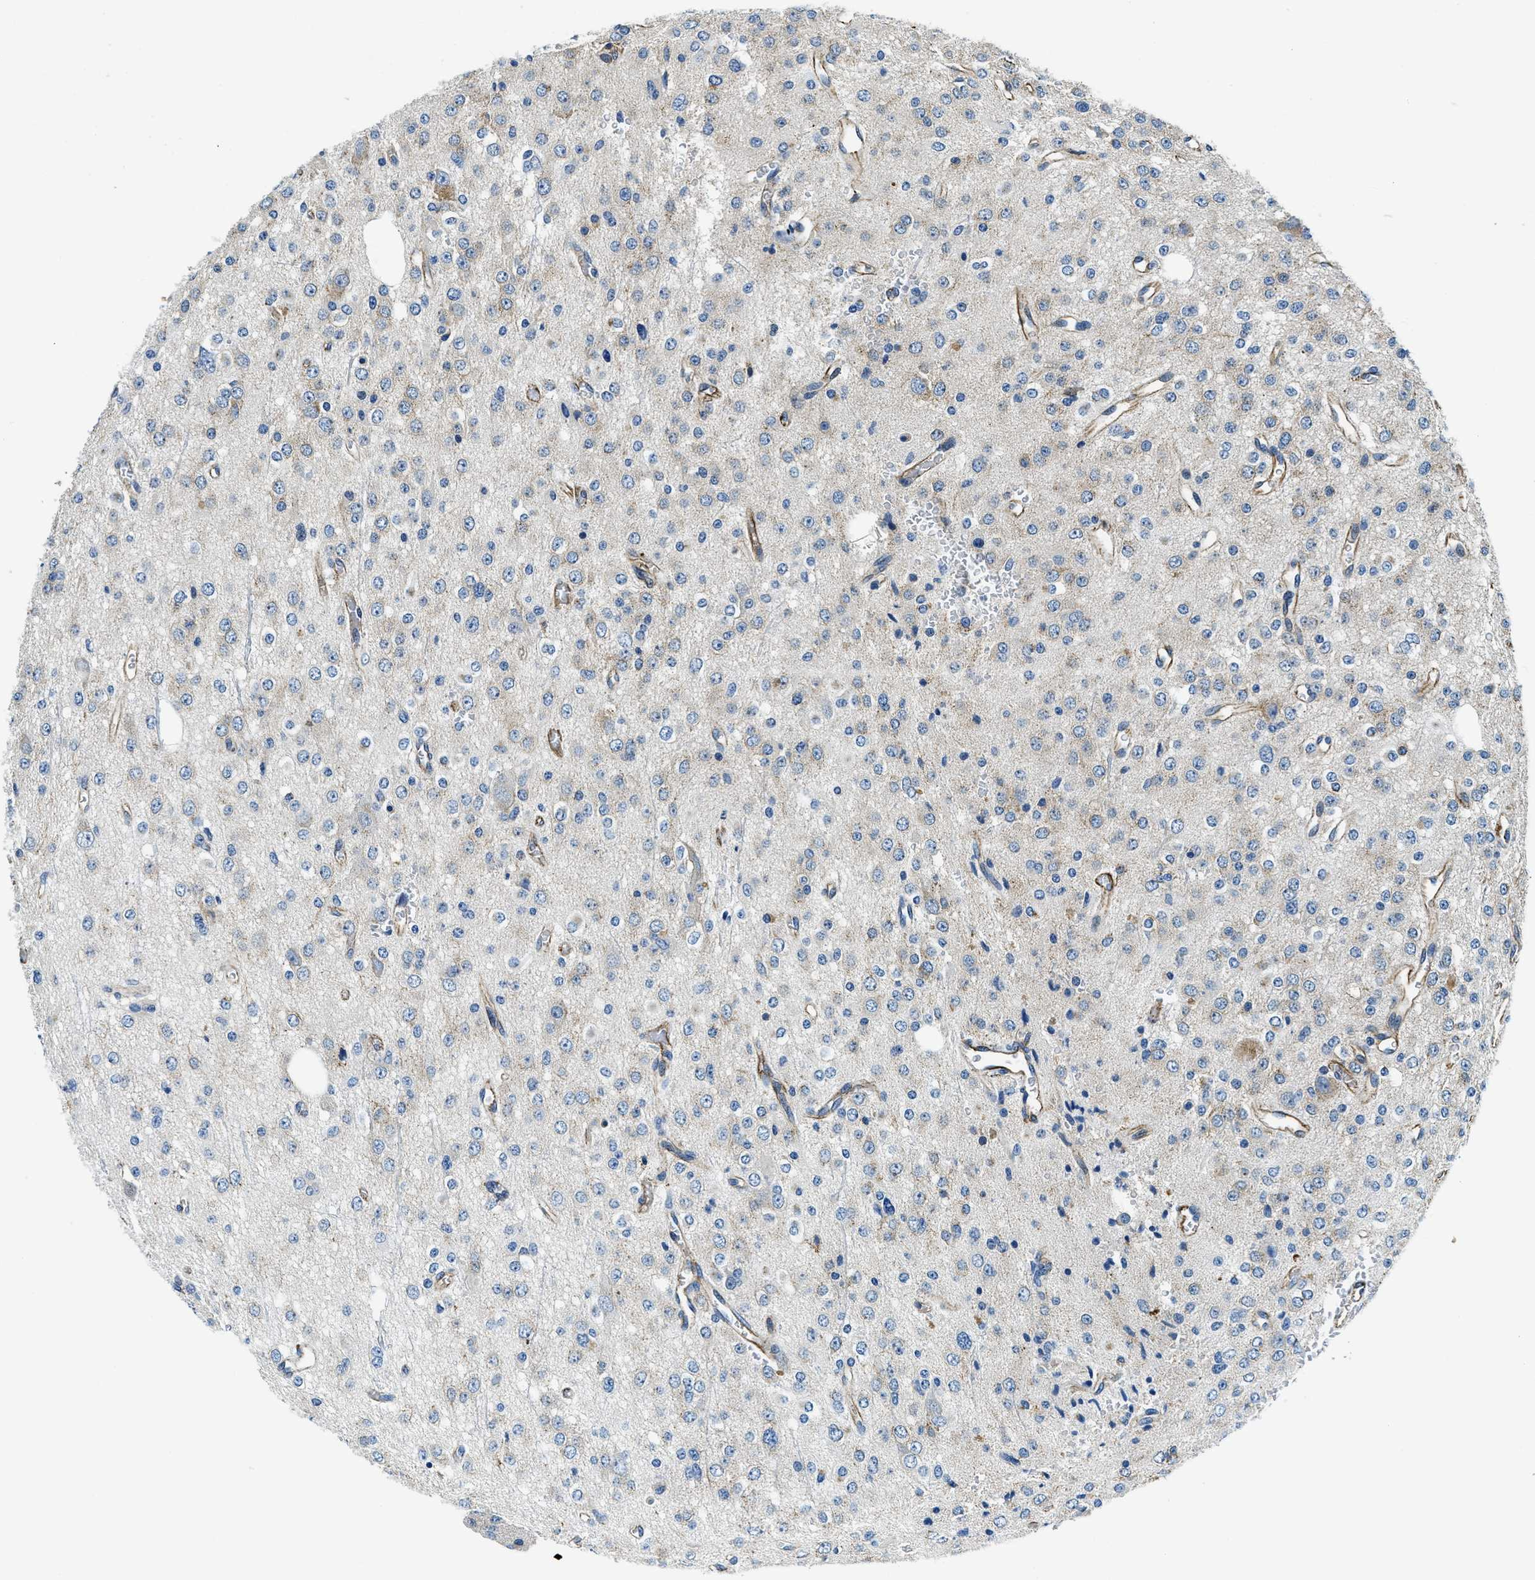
{"staining": {"intensity": "negative", "quantity": "none", "location": "none"}, "tissue": "glioma", "cell_type": "Tumor cells", "image_type": "cancer", "snomed": [{"axis": "morphology", "description": "Glioma, malignant, Low grade"}, {"axis": "topography", "description": "Brain"}], "caption": "High power microscopy histopathology image of an immunohistochemistry photomicrograph of malignant low-grade glioma, revealing no significant staining in tumor cells.", "gene": "GNS", "patient": {"sex": "male", "age": 38}}